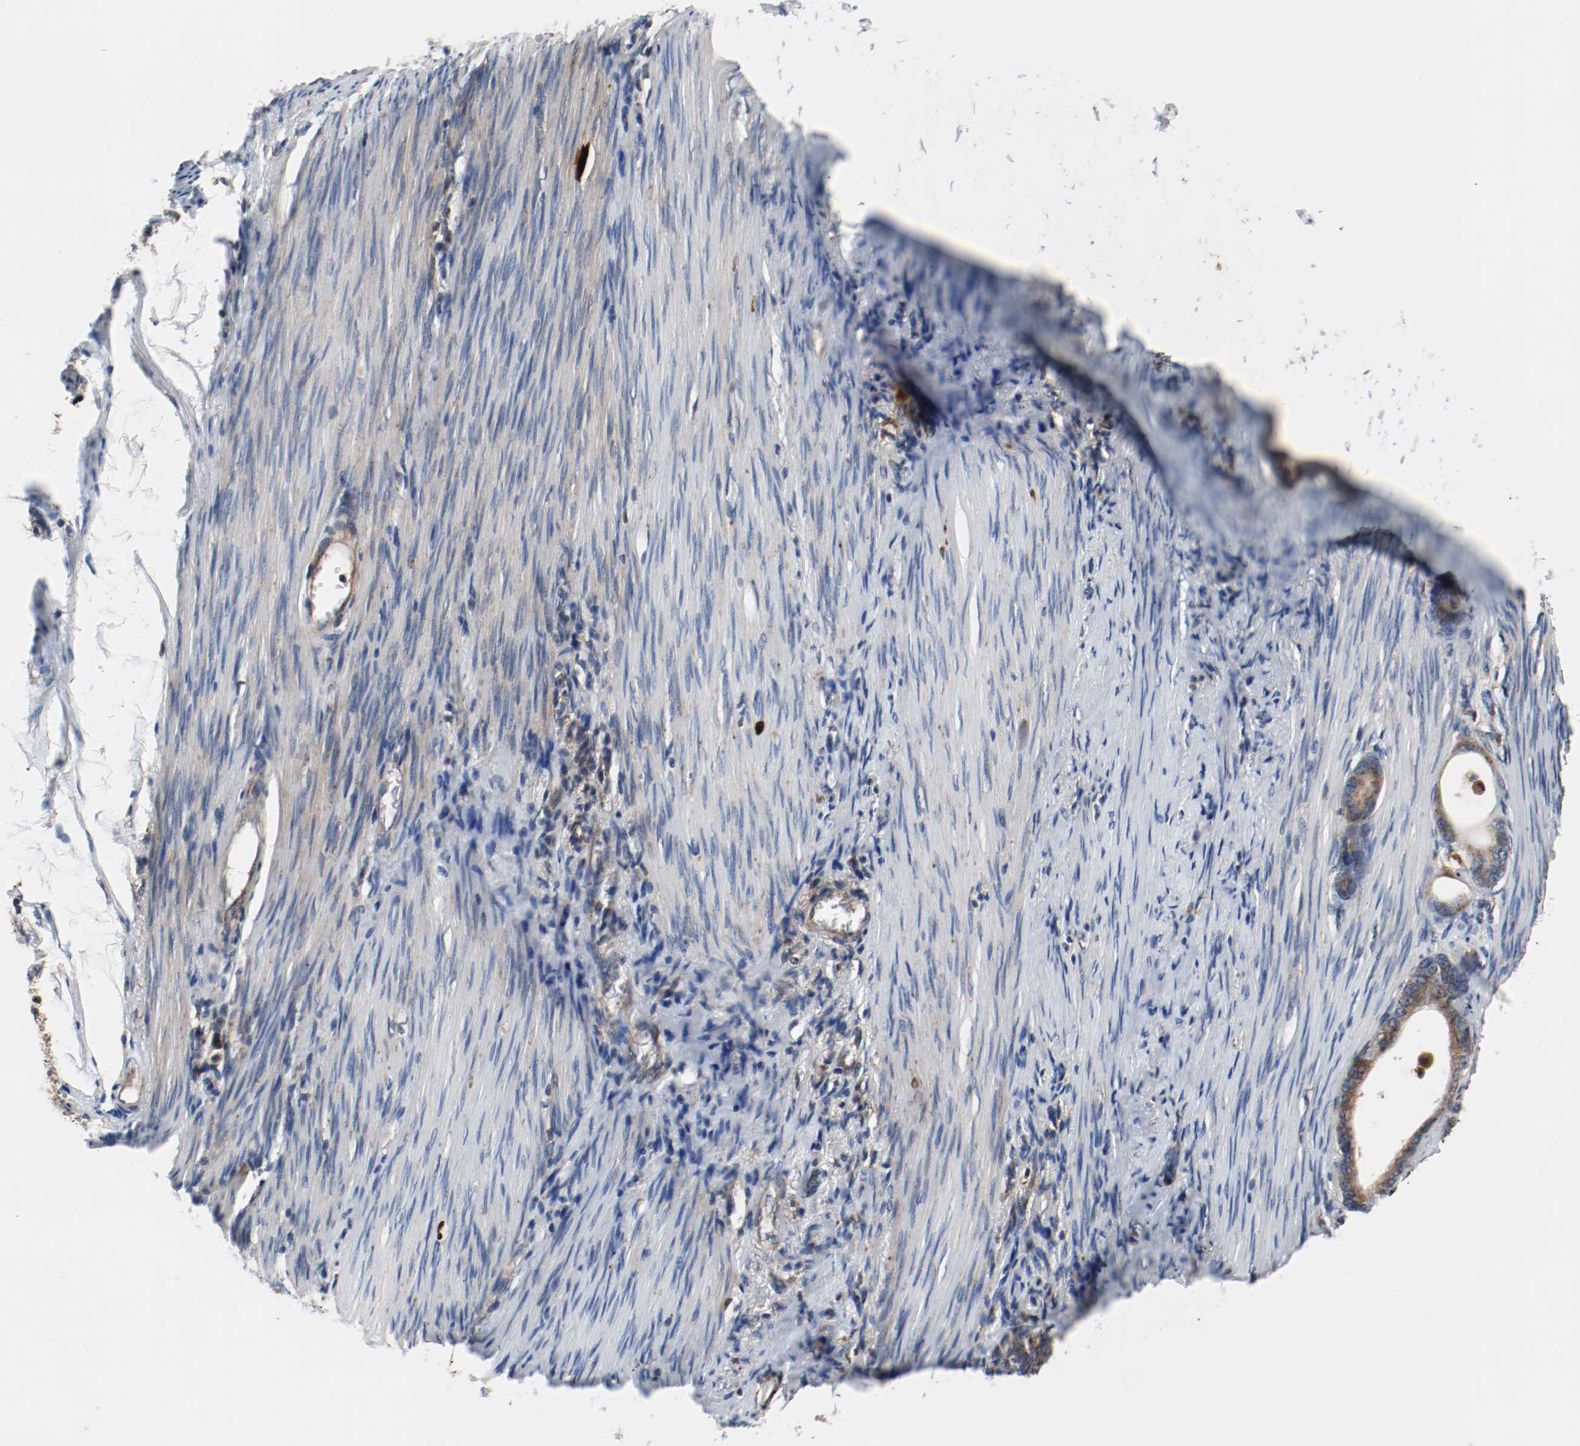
{"staining": {"intensity": "moderate", "quantity": ">75%", "location": "cytoplasmic/membranous"}, "tissue": "stomach cancer", "cell_type": "Tumor cells", "image_type": "cancer", "snomed": [{"axis": "morphology", "description": "Adenocarcinoma, NOS"}, {"axis": "topography", "description": "Stomach"}], "caption": "Human adenocarcinoma (stomach) stained with a protein marker displays moderate staining in tumor cells.", "gene": "LAMP2", "patient": {"sex": "female", "age": 75}}